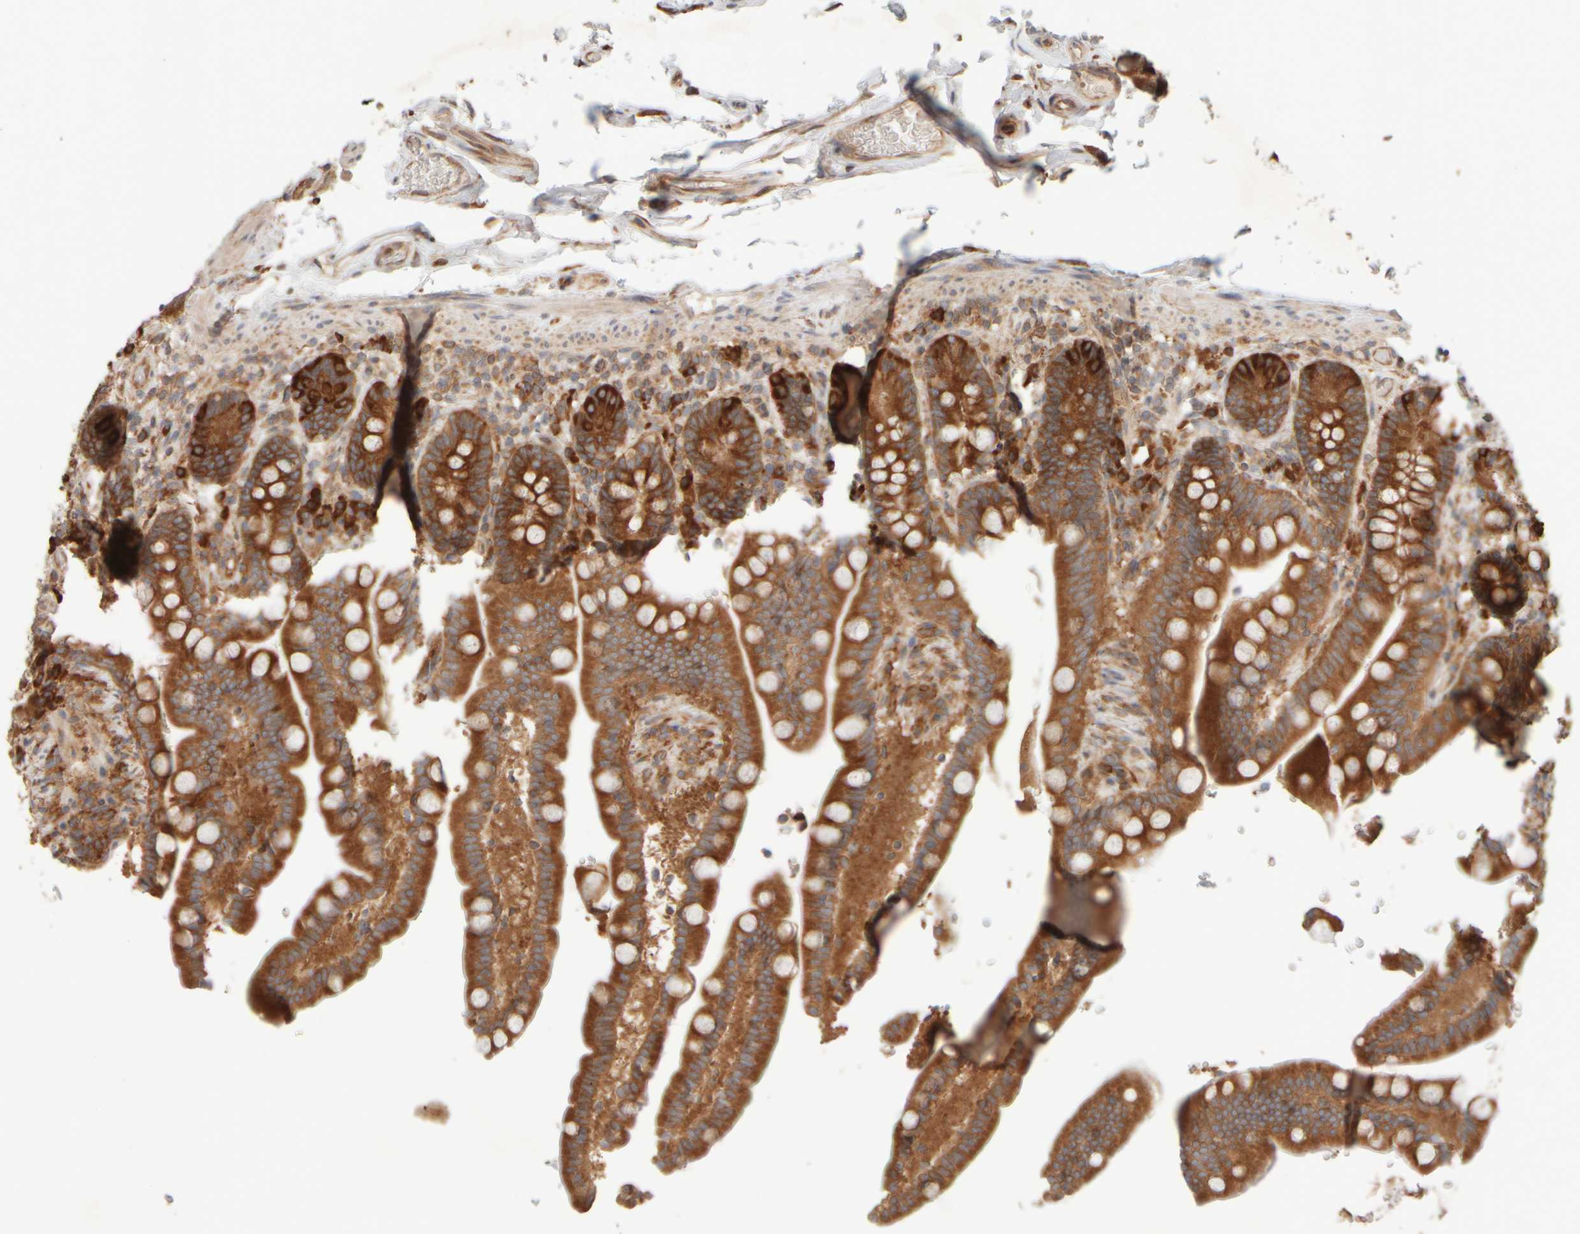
{"staining": {"intensity": "moderate", "quantity": ">75%", "location": "cytoplasmic/membranous"}, "tissue": "colon", "cell_type": "Endothelial cells", "image_type": "normal", "snomed": [{"axis": "morphology", "description": "Normal tissue, NOS"}, {"axis": "topography", "description": "Smooth muscle"}, {"axis": "topography", "description": "Colon"}], "caption": "Colon stained with DAB immunohistochemistry (IHC) demonstrates medium levels of moderate cytoplasmic/membranous expression in approximately >75% of endothelial cells.", "gene": "EIF2B3", "patient": {"sex": "male", "age": 73}}